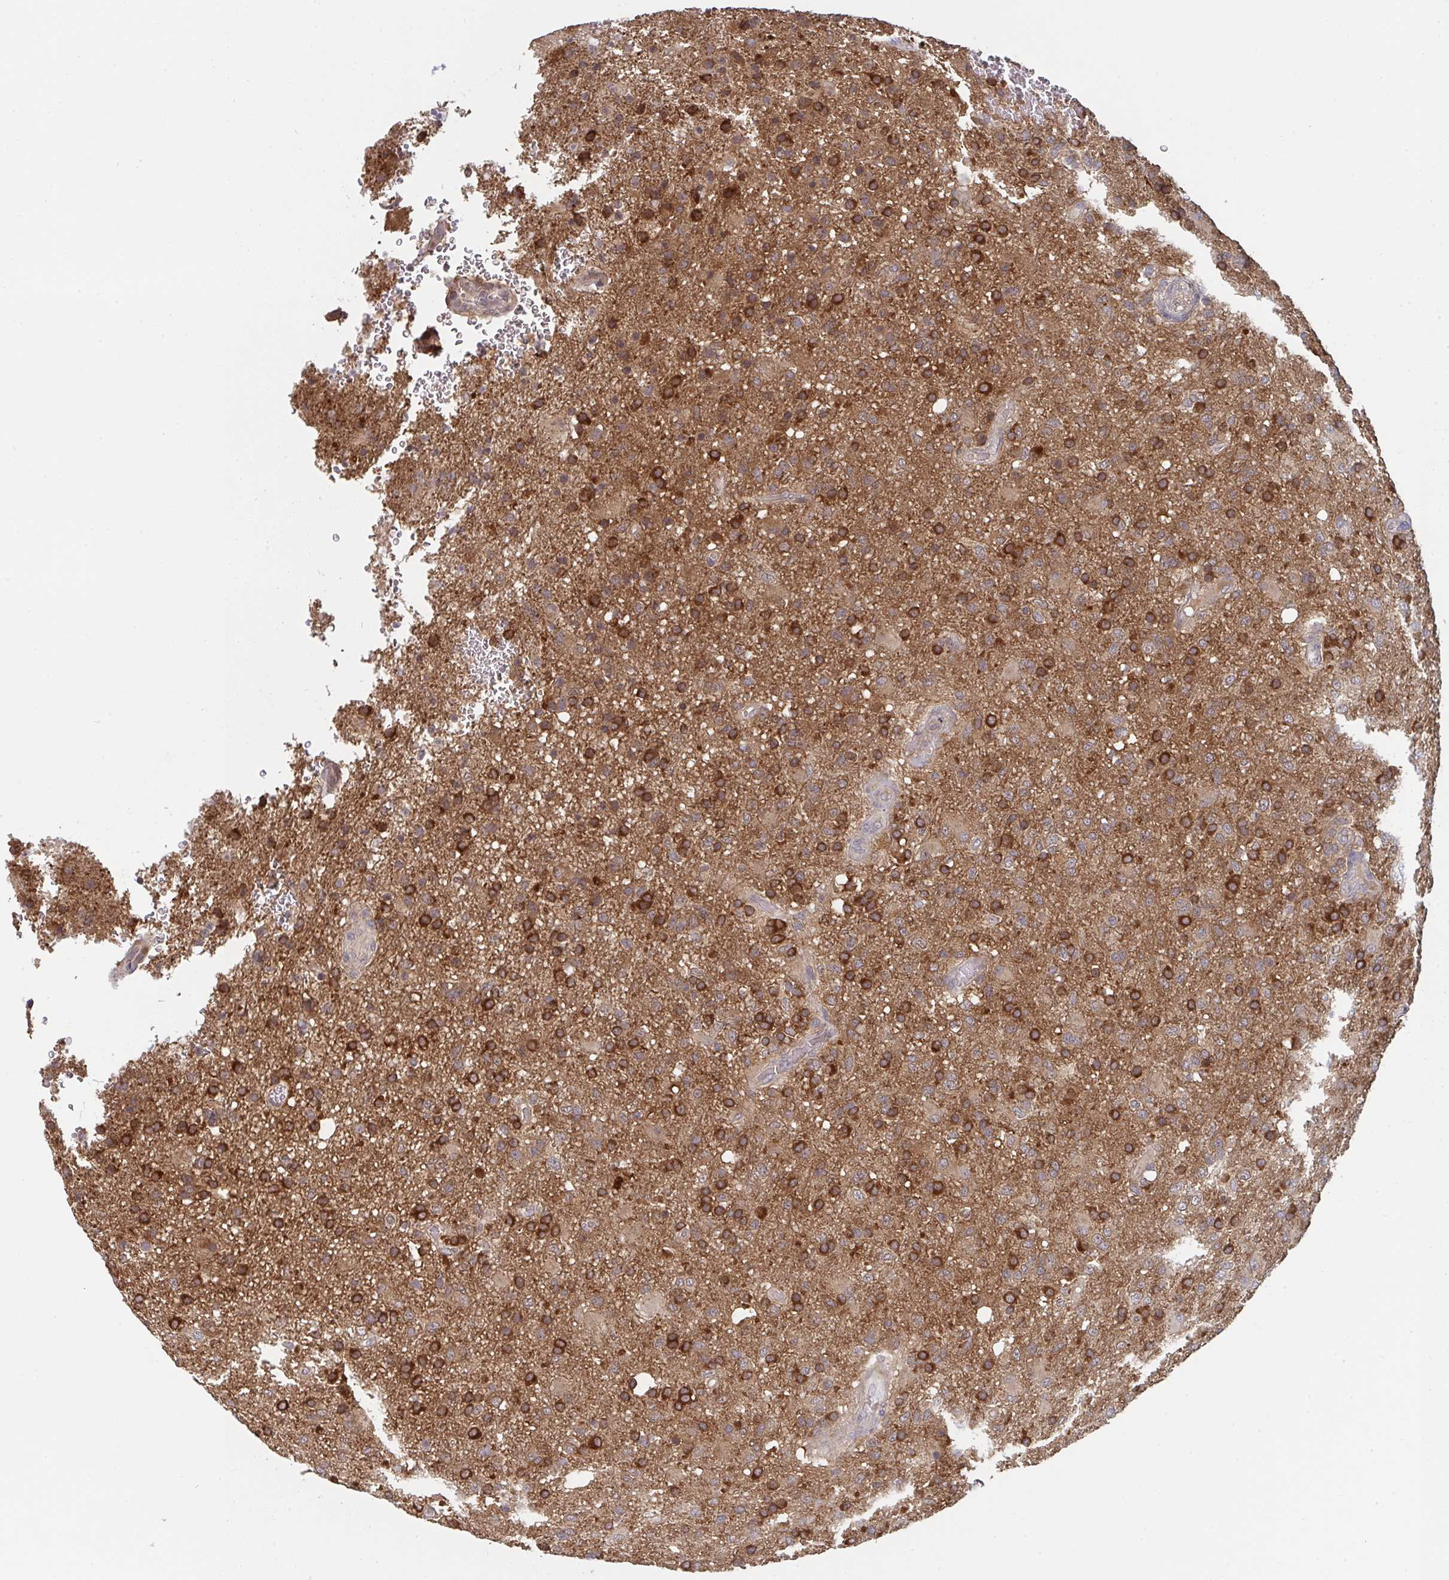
{"staining": {"intensity": "strong", "quantity": ">75%", "location": "cytoplasmic/membranous"}, "tissue": "glioma", "cell_type": "Tumor cells", "image_type": "cancer", "snomed": [{"axis": "morphology", "description": "Glioma, malignant, High grade"}, {"axis": "topography", "description": "Brain"}], "caption": "The photomicrograph demonstrates a brown stain indicating the presence of a protein in the cytoplasmic/membranous of tumor cells in glioma.", "gene": "DCST1", "patient": {"sex": "female", "age": 74}}